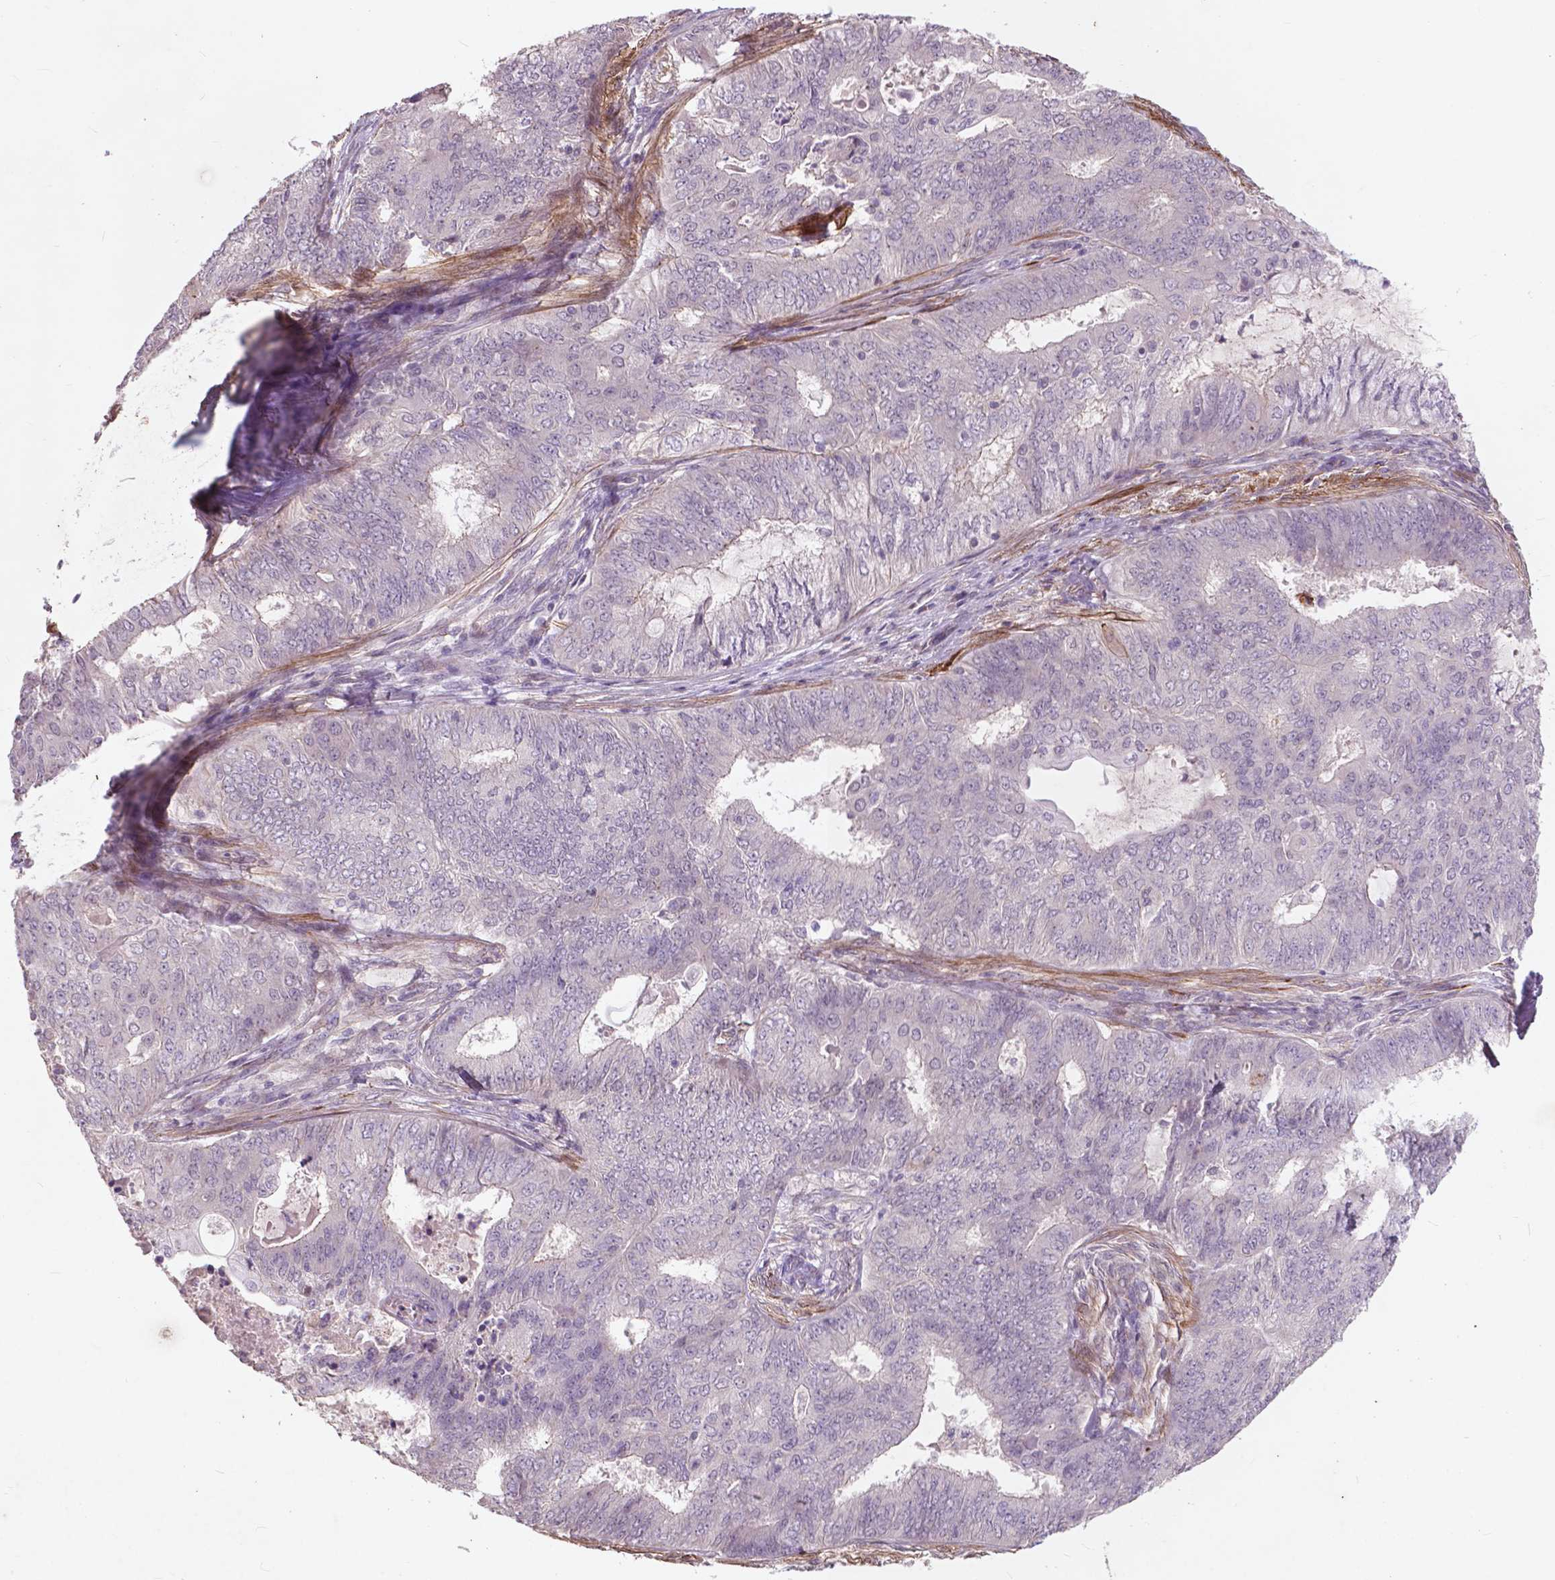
{"staining": {"intensity": "negative", "quantity": "none", "location": "none"}, "tissue": "endometrial cancer", "cell_type": "Tumor cells", "image_type": "cancer", "snomed": [{"axis": "morphology", "description": "Adenocarcinoma, NOS"}, {"axis": "topography", "description": "Endometrium"}], "caption": "Immunohistochemistry (IHC) histopathology image of neoplastic tissue: human endometrial cancer stained with DAB (3,3'-diaminobenzidine) demonstrates no significant protein expression in tumor cells.", "gene": "RFPL4B", "patient": {"sex": "female", "age": 62}}